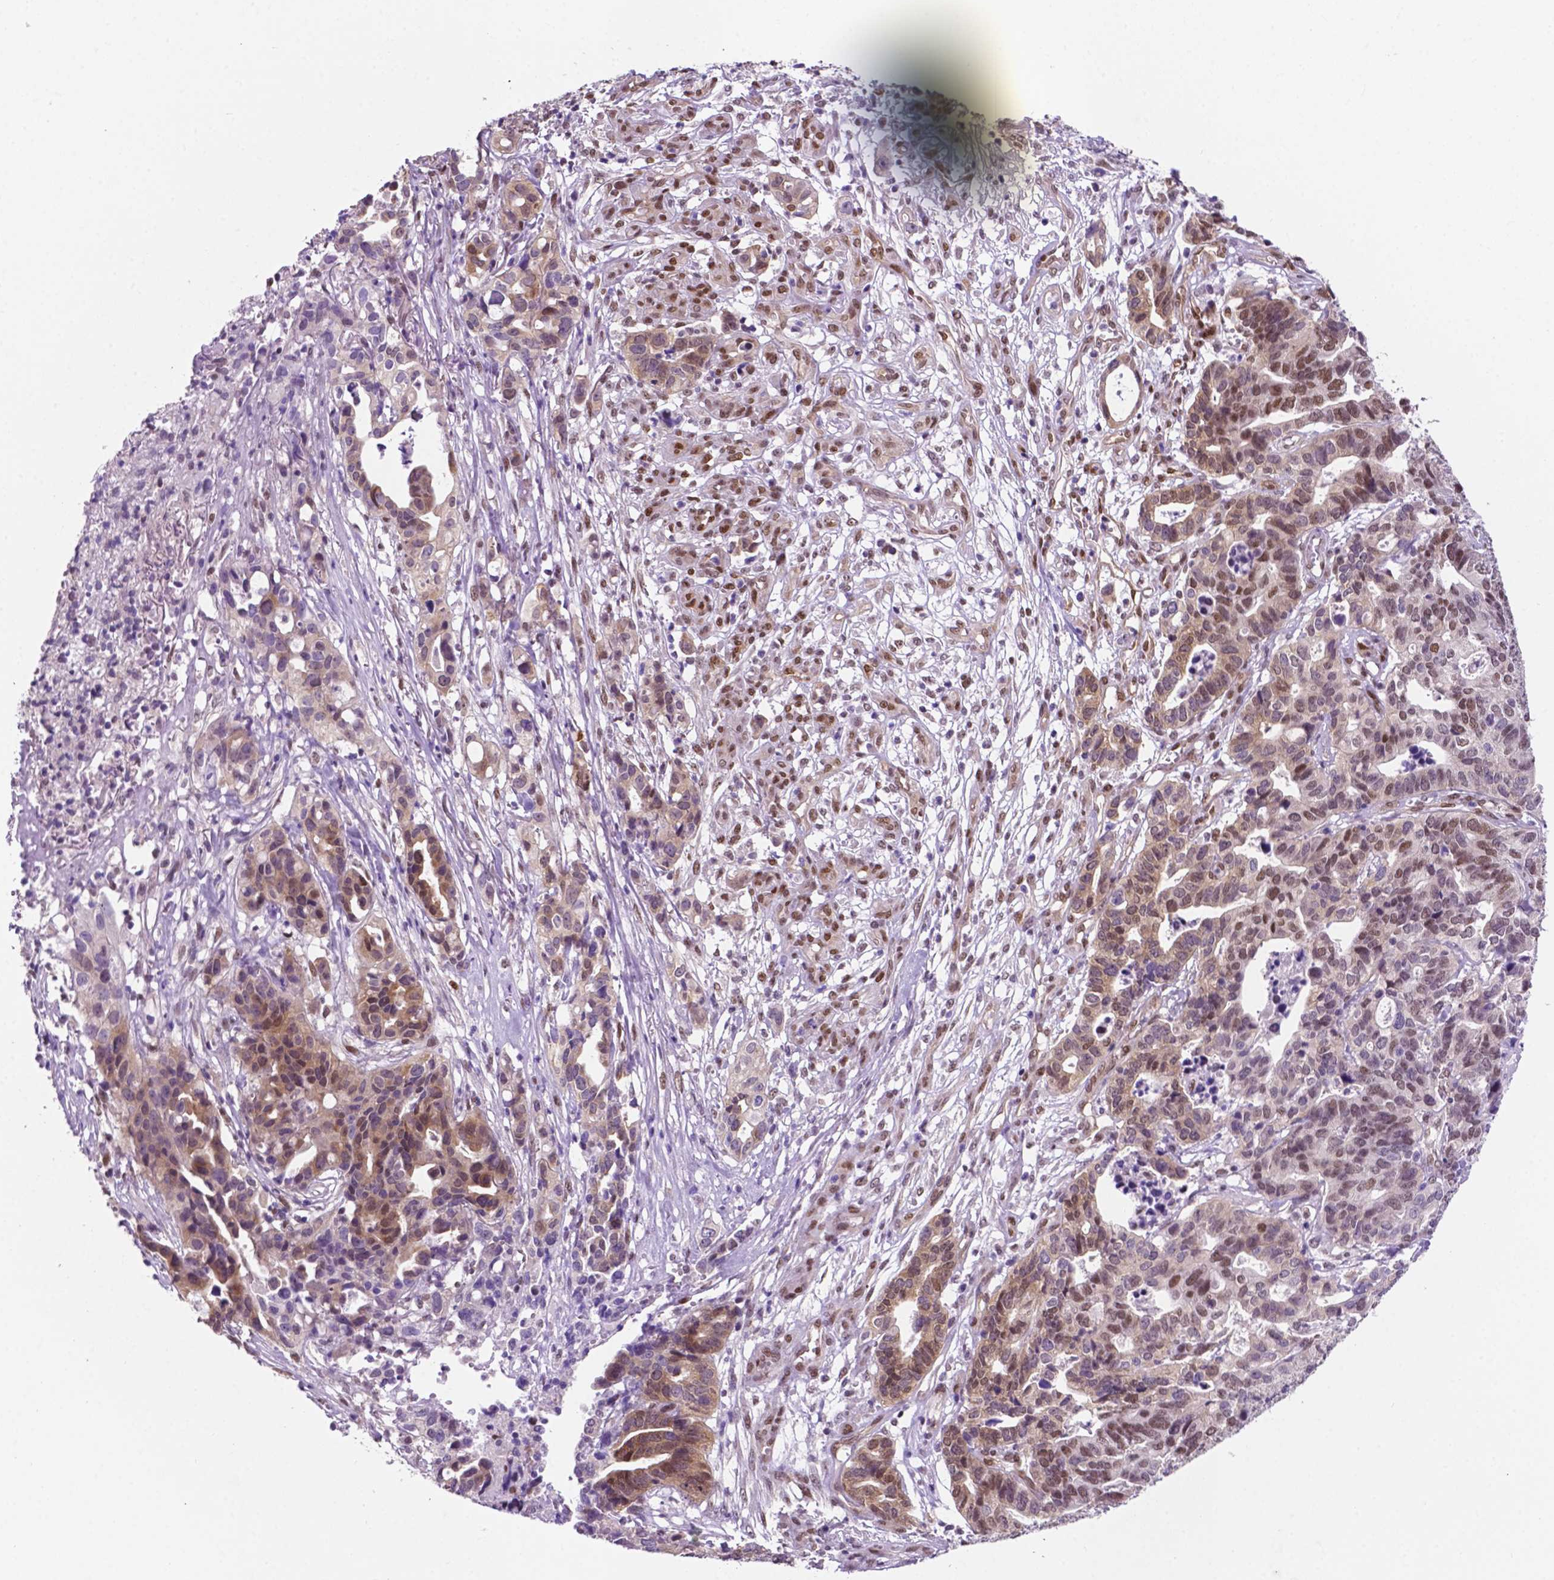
{"staining": {"intensity": "moderate", "quantity": "25%-75%", "location": "nuclear"}, "tissue": "stomach cancer", "cell_type": "Tumor cells", "image_type": "cancer", "snomed": [{"axis": "morphology", "description": "Adenocarcinoma, NOS"}, {"axis": "topography", "description": "Stomach, upper"}], "caption": "Stomach adenocarcinoma tissue shows moderate nuclear expression in approximately 25%-75% of tumor cells, visualized by immunohistochemistry. The staining was performed using DAB (3,3'-diaminobenzidine), with brown indicating positive protein expression. Nuclei are stained blue with hematoxylin.", "gene": "ERF", "patient": {"sex": "female", "age": 67}}